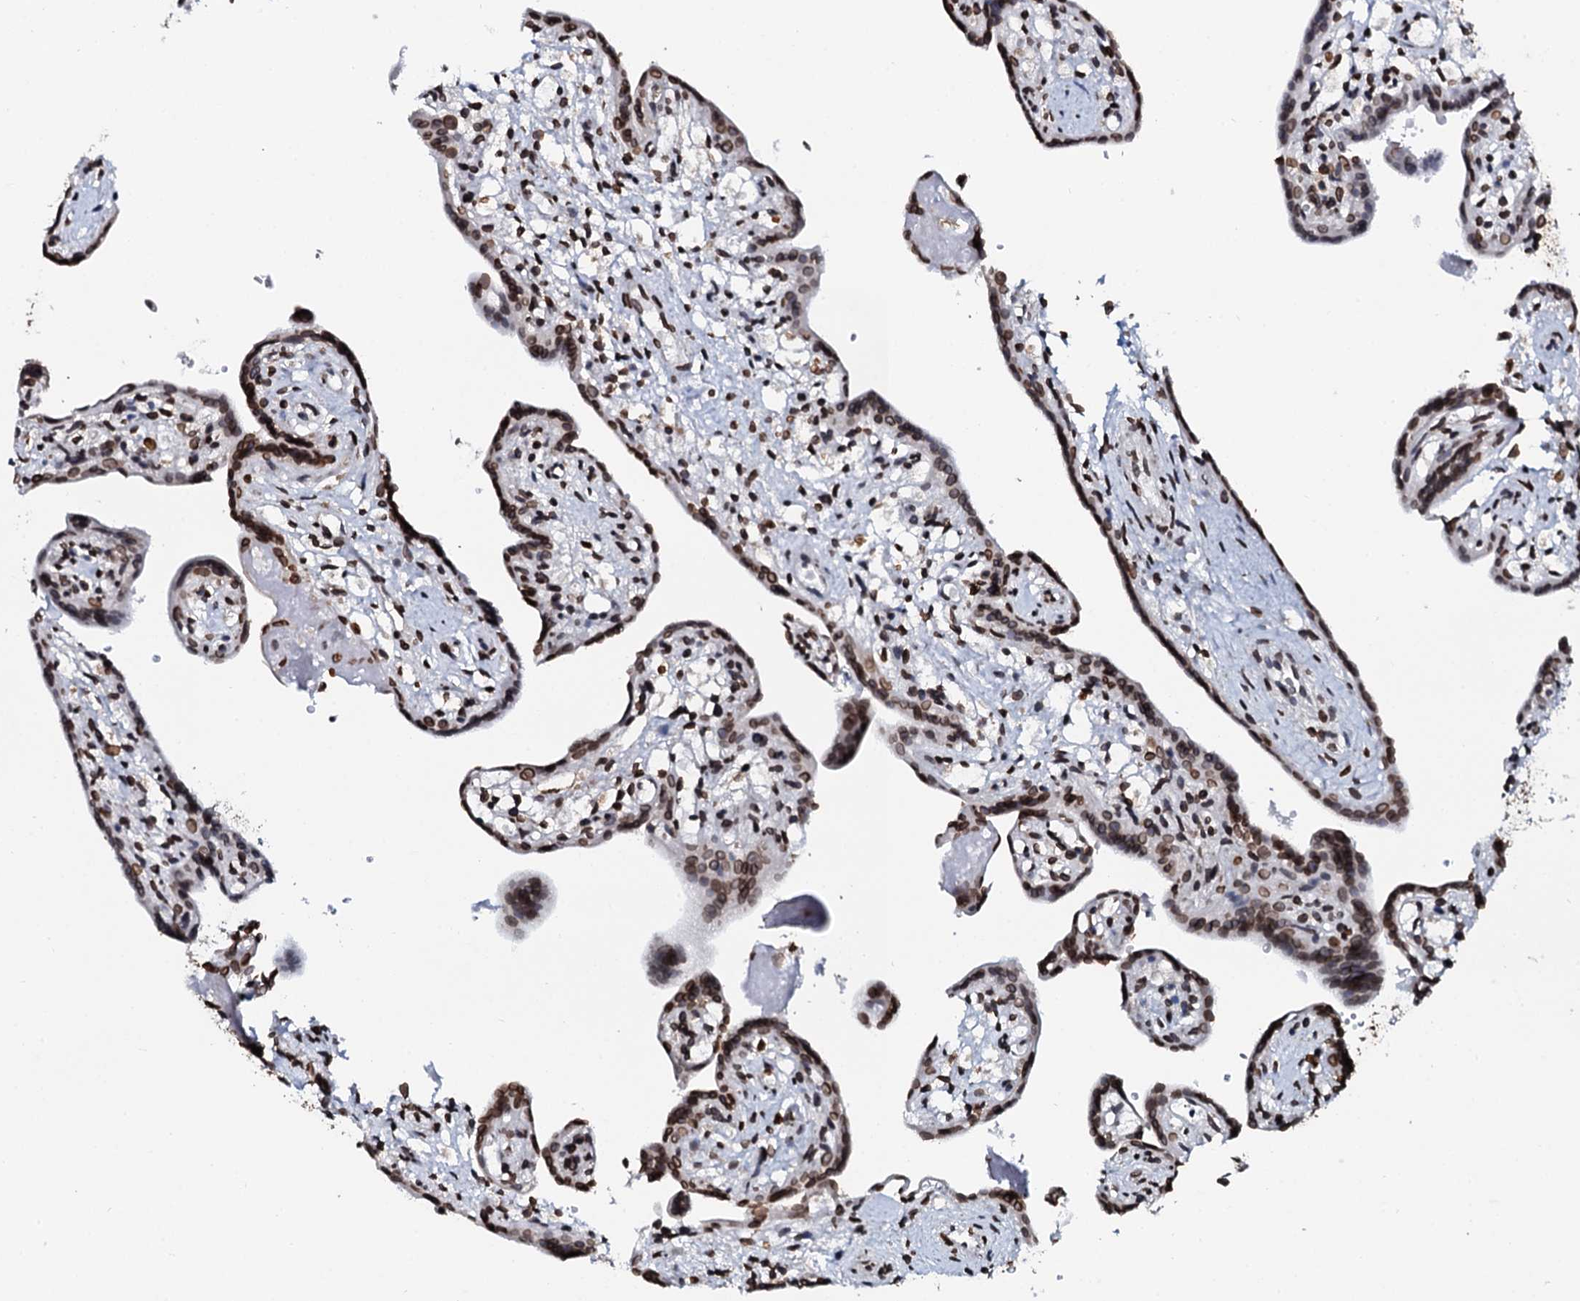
{"staining": {"intensity": "strong", "quantity": ">75%", "location": "nuclear"}, "tissue": "placenta", "cell_type": "Trophoblastic cells", "image_type": "normal", "snomed": [{"axis": "morphology", "description": "Normal tissue, NOS"}, {"axis": "topography", "description": "Placenta"}], "caption": "High-magnification brightfield microscopy of unremarkable placenta stained with DAB (brown) and counterstained with hematoxylin (blue). trophoblastic cells exhibit strong nuclear staining is identified in about>75% of cells.", "gene": "KATNAL2", "patient": {"sex": "female", "age": 37}}